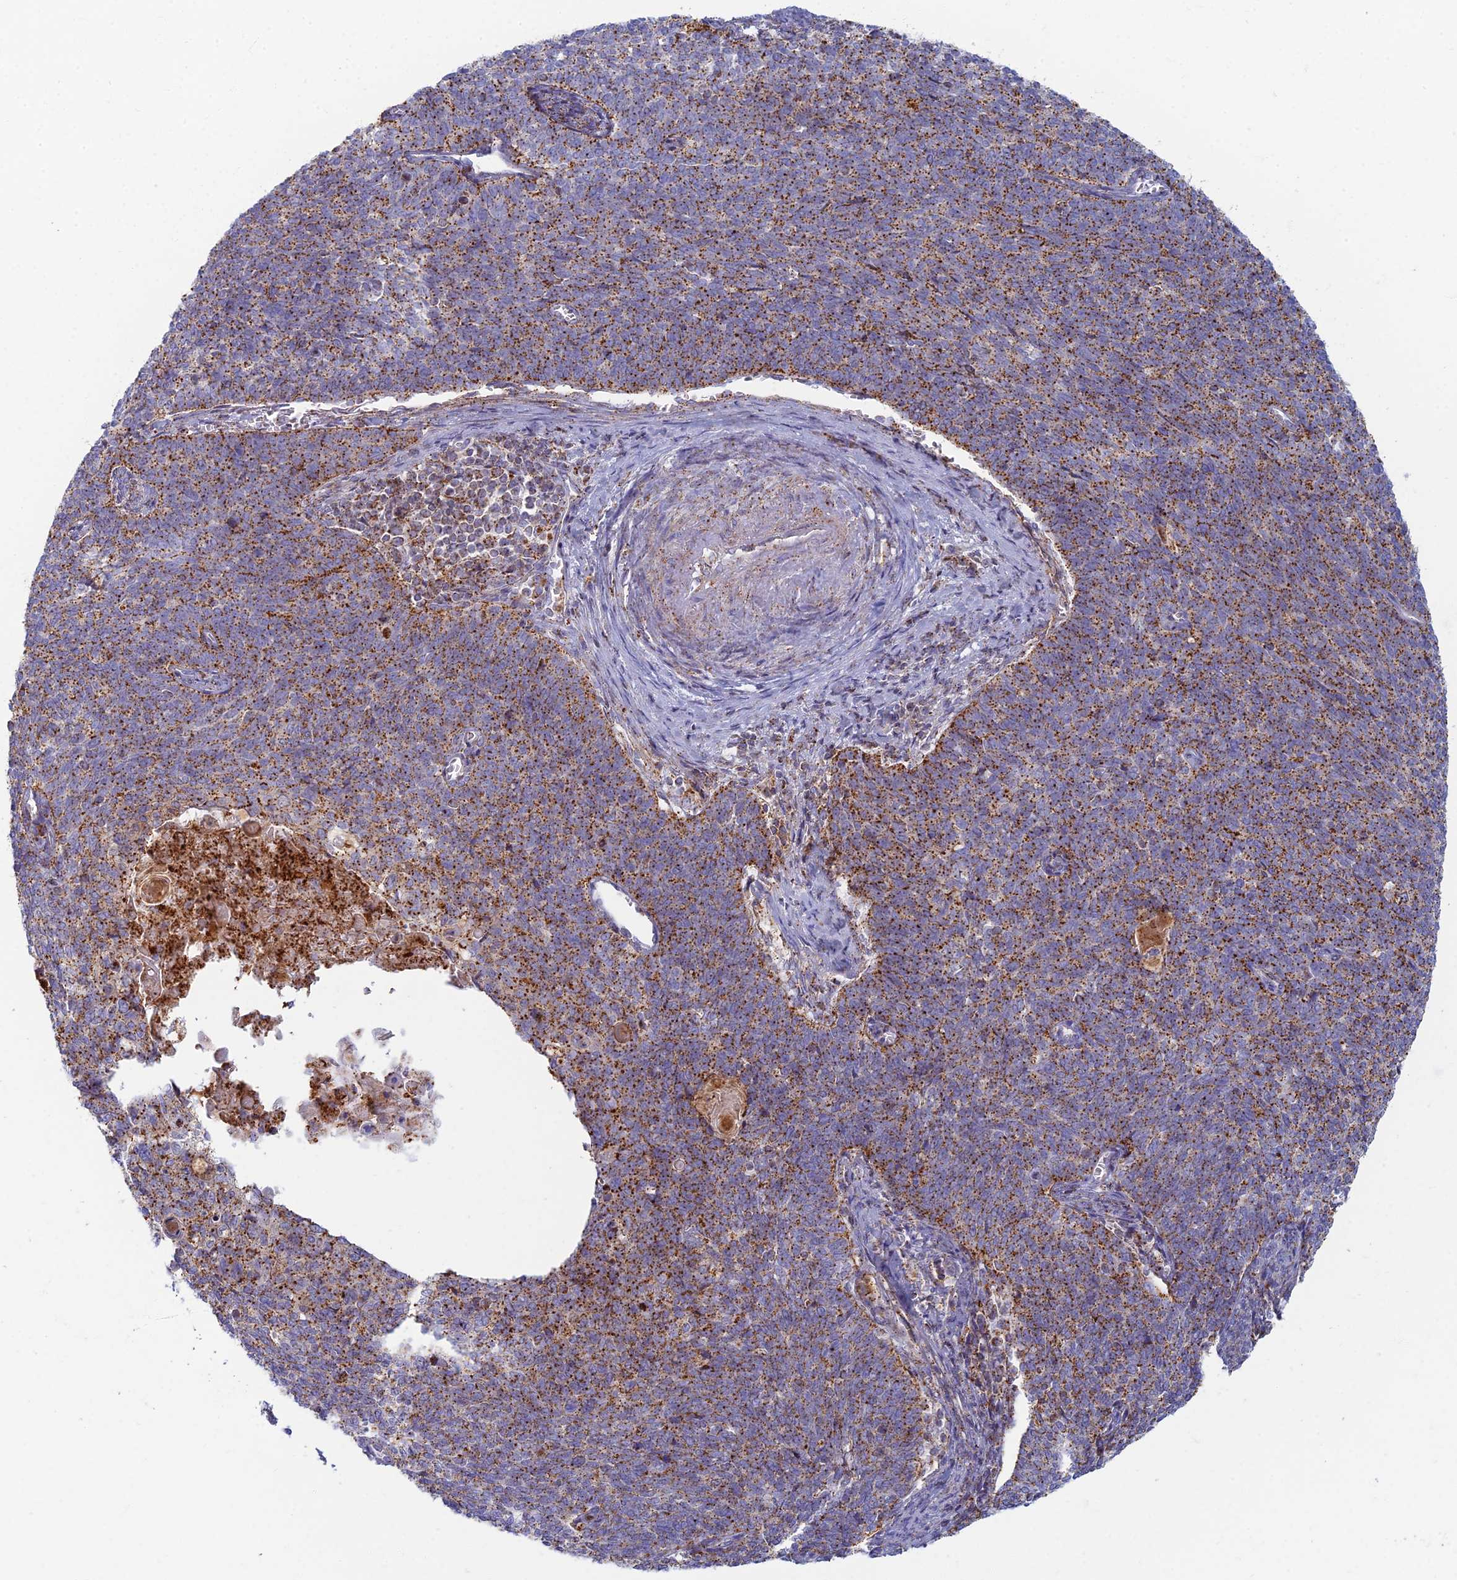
{"staining": {"intensity": "moderate", "quantity": ">75%", "location": "cytoplasmic/membranous"}, "tissue": "cervical cancer", "cell_type": "Tumor cells", "image_type": "cancer", "snomed": [{"axis": "morphology", "description": "Squamous cell carcinoma, NOS"}, {"axis": "topography", "description": "Cervix"}], "caption": "Brown immunohistochemical staining in human cervical cancer (squamous cell carcinoma) displays moderate cytoplasmic/membranous staining in approximately >75% of tumor cells.", "gene": "CHMP4B", "patient": {"sex": "female", "age": 39}}